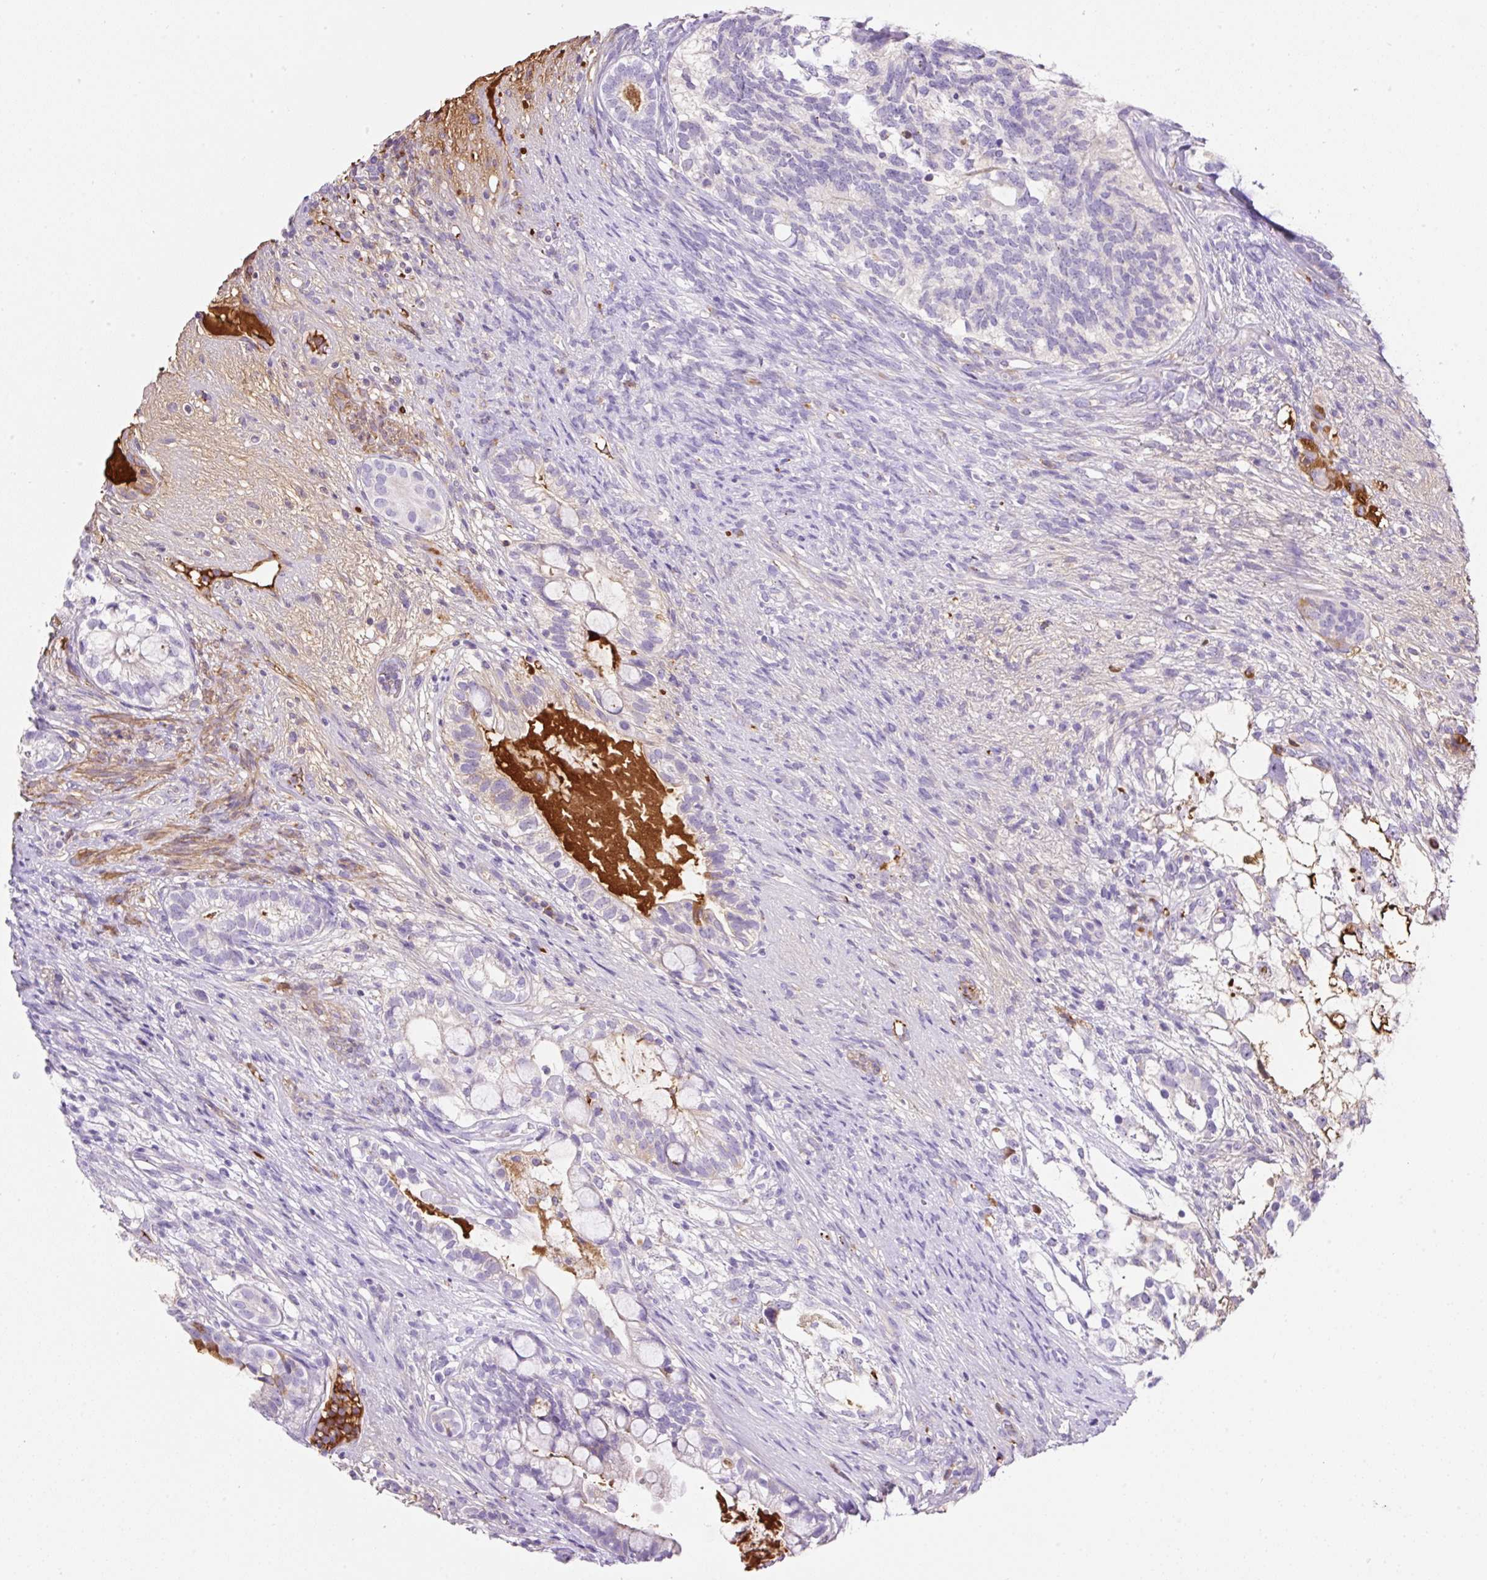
{"staining": {"intensity": "negative", "quantity": "none", "location": "none"}, "tissue": "testis cancer", "cell_type": "Tumor cells", "image_type": "cancer", "snomed": [{"axis": "morphology", "description": "Seminoma, NOS"}, {"axis": "morphology", "description": "Carcinoma, Embryonal, NOS"}, {"axis": "topography", "description": "Testis"}], "caption": "Tumor cells show no significant protein expression in testis cancer (seminoma).", "gene": "TDRD15", "patient": {"sex": "male", "age": 41}}